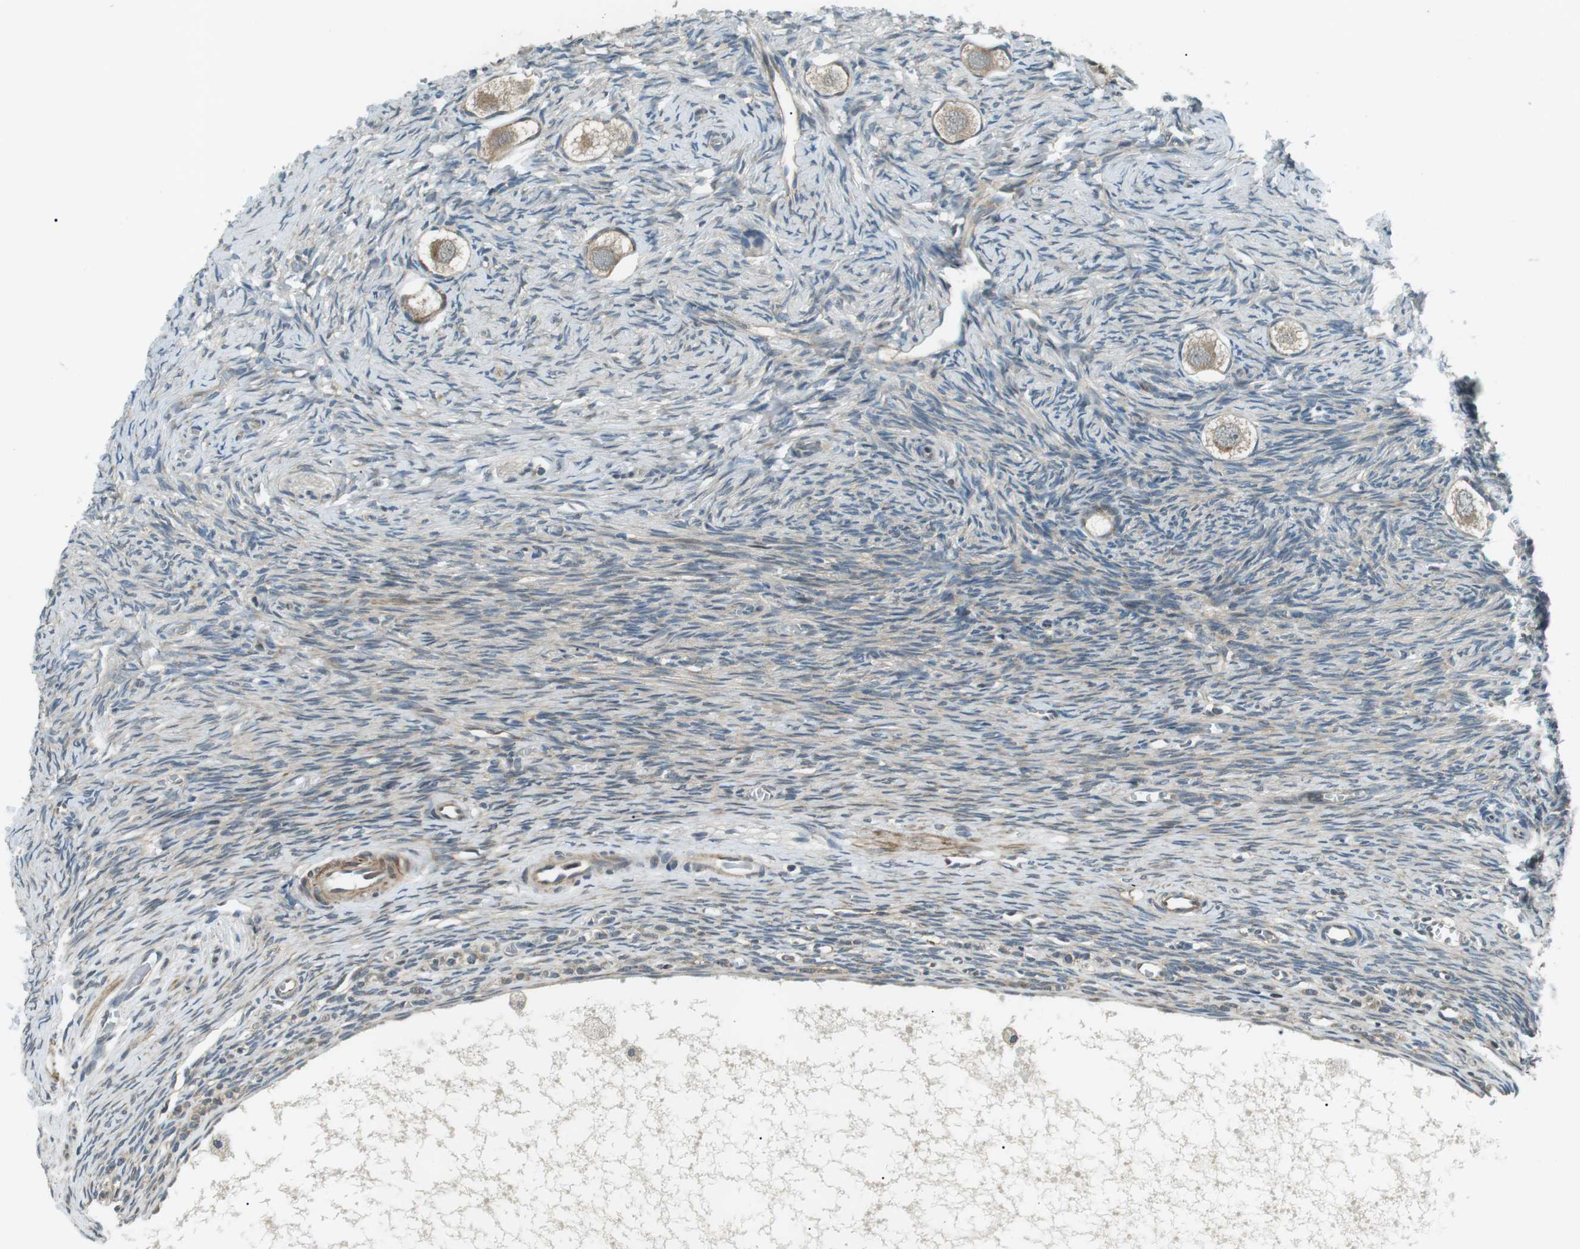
{"staining": {"intensity": "moderate", "quantity": ">75%", "location": "cytoplasmic/membranous"}, "tissue": "ovary", "cell_type": "Follicle cells", "image_type": "normal", "snomed": [{"axis": "morphology", "description": "Normal tissue, NOS"}, {"axis": "topography", "description": "Ovary"}], "caption": "A histopathology image of human ovary stained for a protein displays moderate cytoplasmic/membranous brown staining in follicle cells. The staining is performed using DAB brown chromogen to label protein expression. The nuclei are counter-stained blue using hematoxylin.", "gene": "TMEM74", "patient": {"sex": "female", "age": 27}}